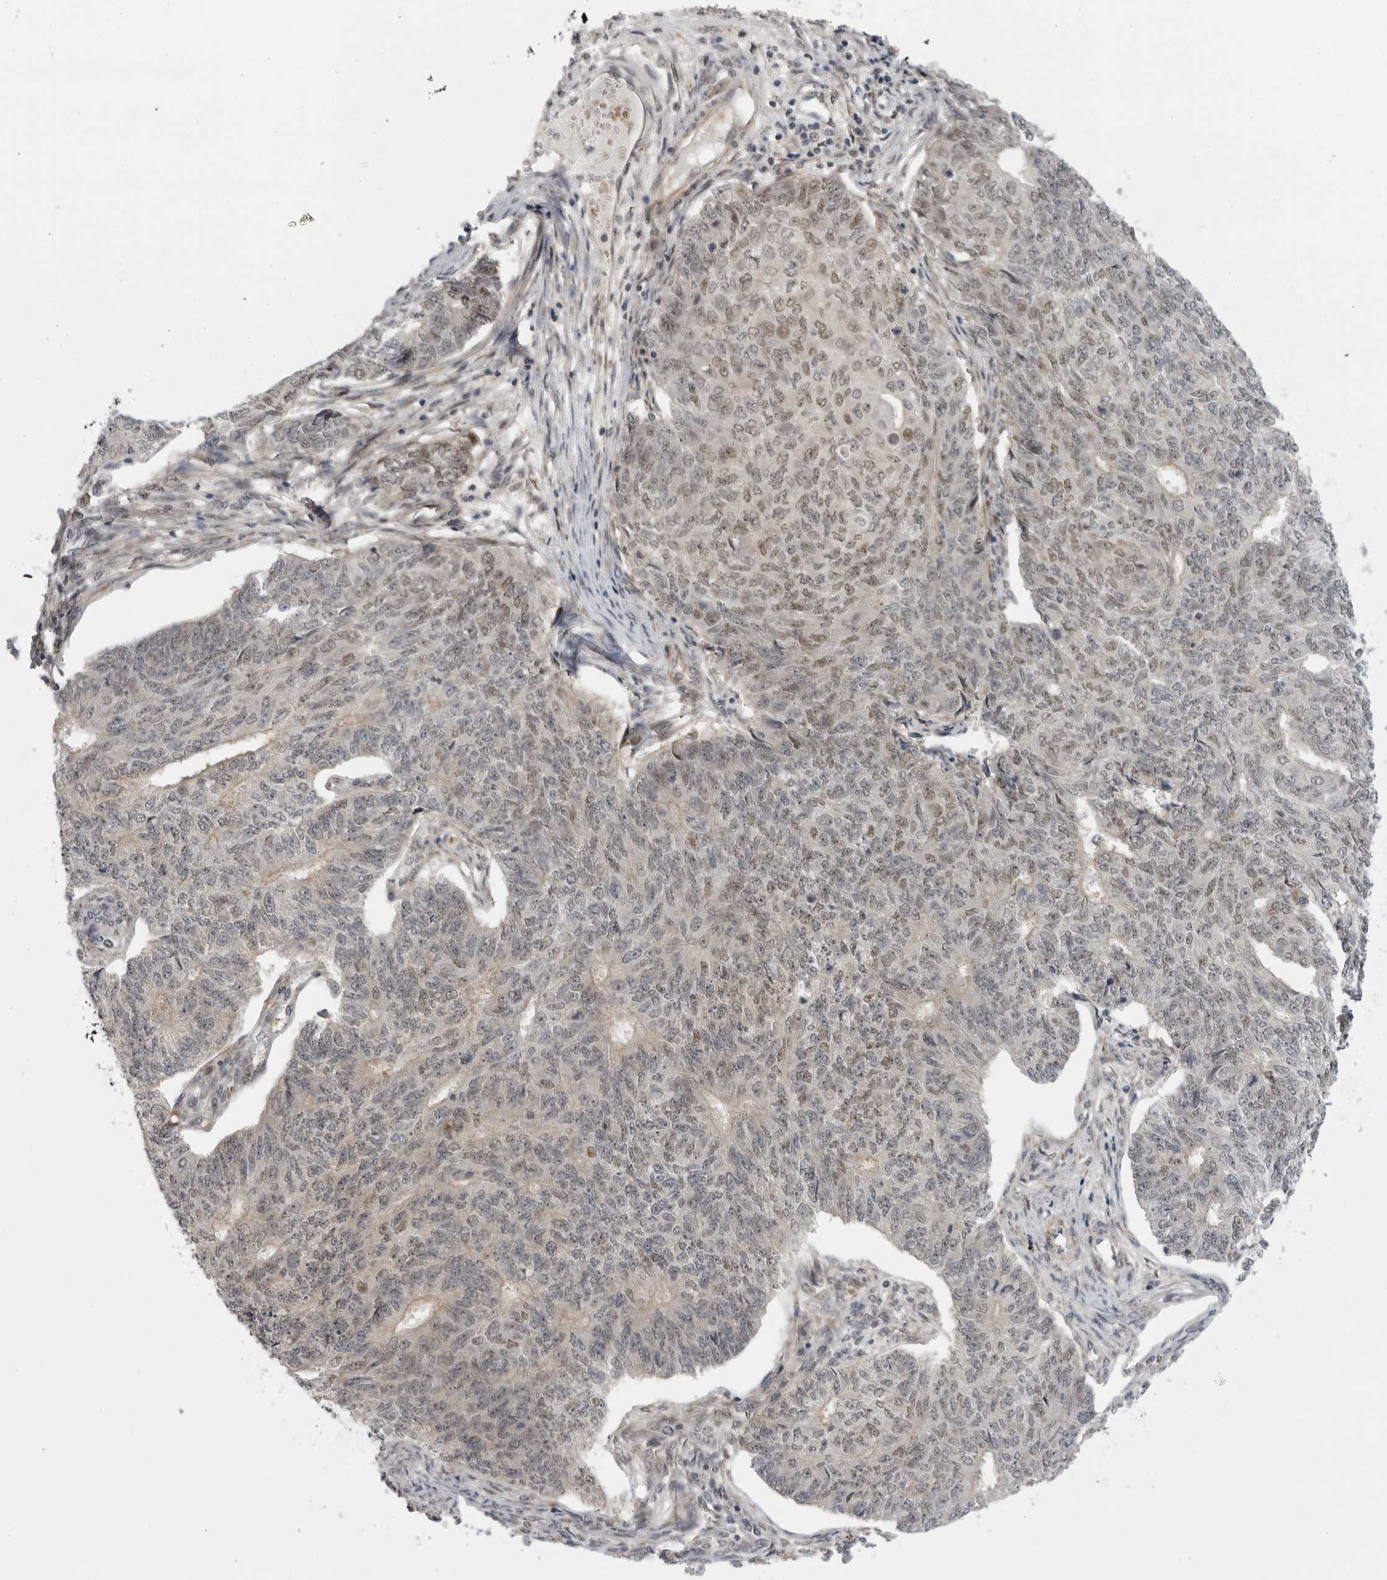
{"staining": {"intensity": "moderate", "quantity": ">75%", "location": "nuclear"}, "tissue": "endometrial cancer", "cell_type": "Tumor cells", "image_type": "cancer", "snomed": [{"axis": "morphology", "description": "Adenocarcinoma, NOS"}, {"axis": "topography", "description": "Endometrium"}], "caption": "This is an image of immunohistochemistry staining of endometrial cancer (adenocarcinoma), which shows moderate staining in the nuclear of tumor cells.", "gene": "ALPK2", "patient": {"sex": "female", "age": 32}}